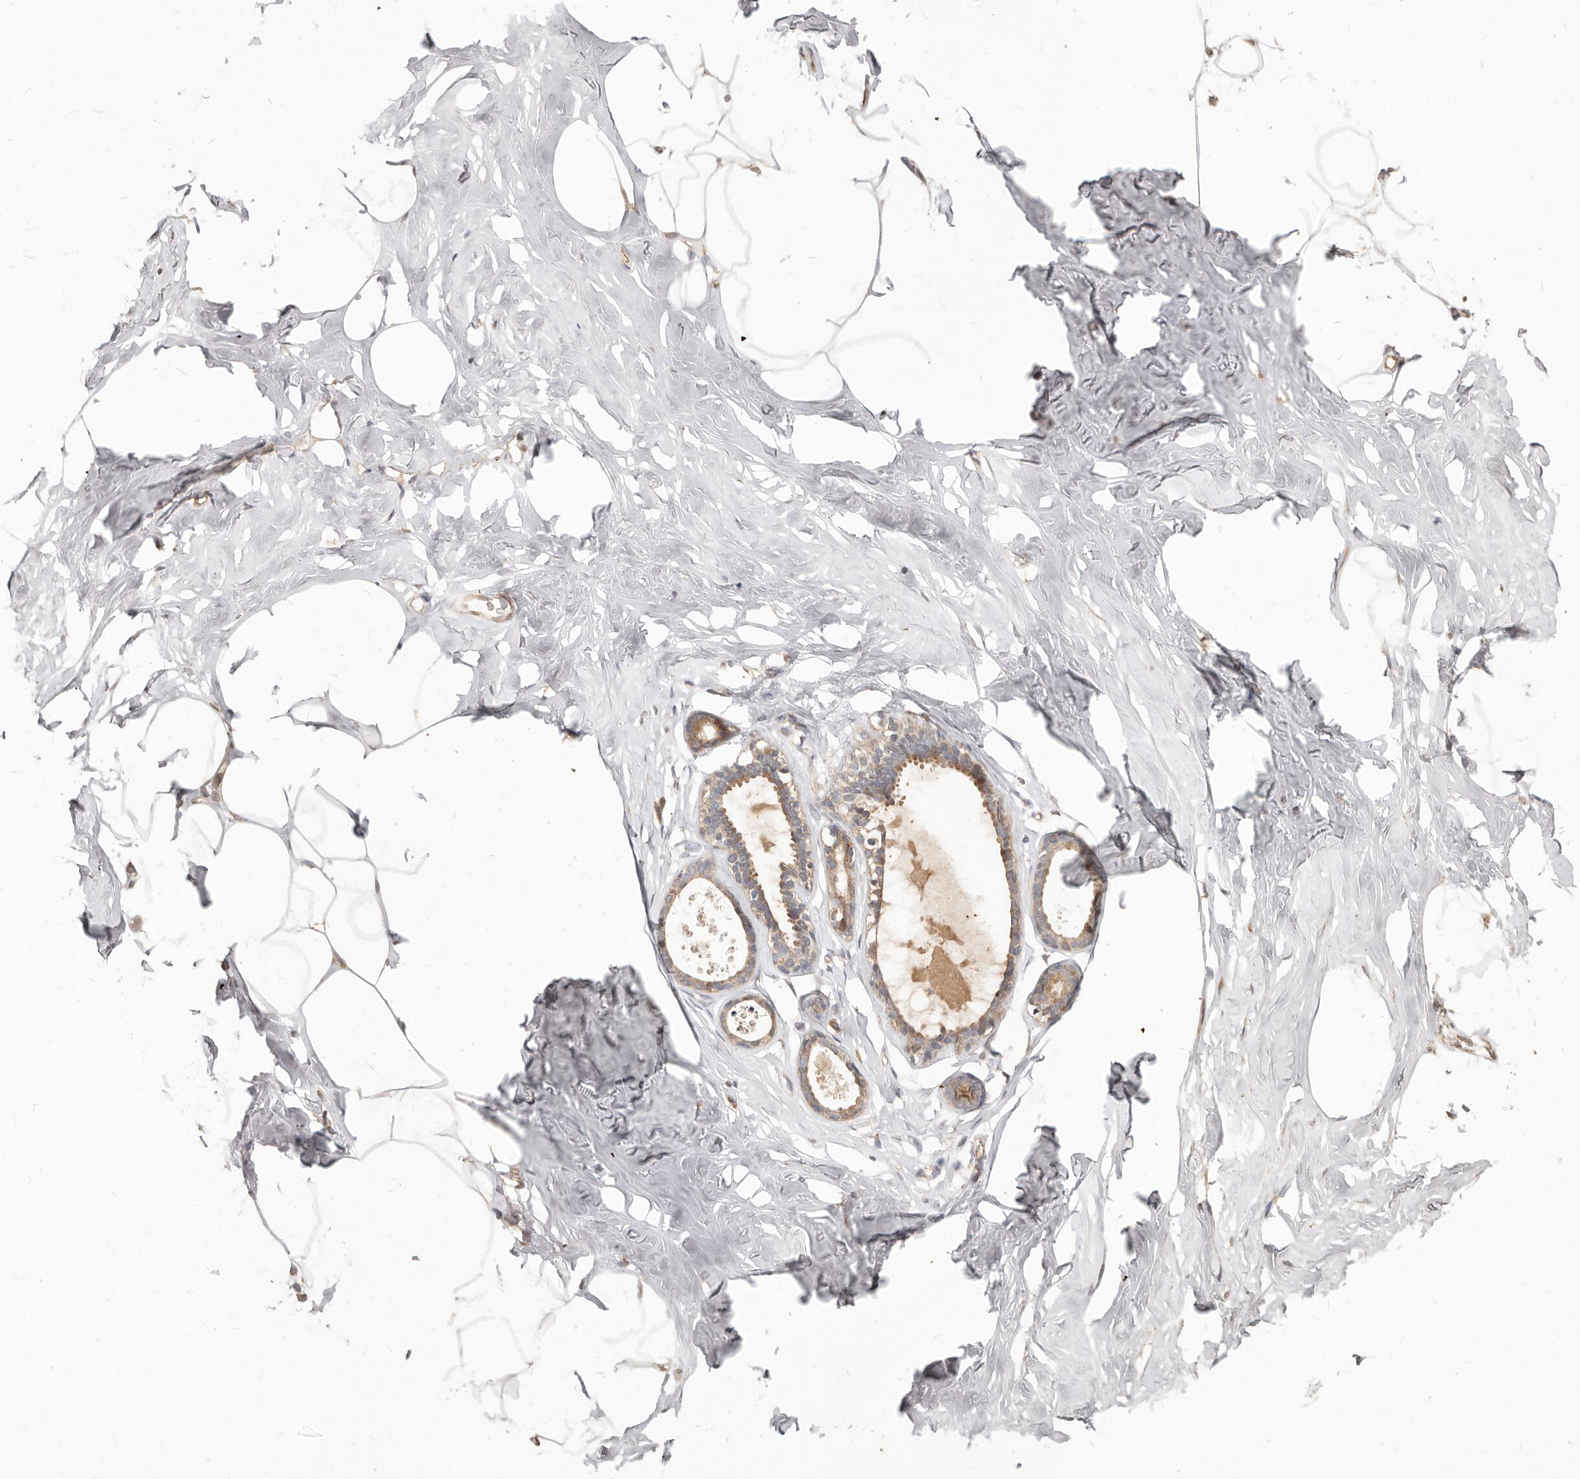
{"staining": {"intensity": "weak", "quantity": ">75%", "location": "cytoplasmic/membranous"}, "tissue": "adipose tissue", "cell_type": "Adipocytes", "image_type": "normal", "snomed": [{"axis": "morphology", "description": "Normal tissue, NOS"}, {"axis": "morphology", "description": "Fibrosis, NOS"}, {"axis": "topography", "description": "Breast"}, {"axis": "topography", "description": "Adipose tissue"}], "caption": "Adipose tissue stained with DAB (3,3'-diaminobenzidine) IHC displays low levels of weak cytoplasmic/membranous expression in approximately >75% of adipocytes. (Stains: DAB in brown, nuclei in blue, Microscopy: brightfield microscopy at high magnification).", "gene": "MTFR2", "patient": {"sex": "female", "age": 39}}